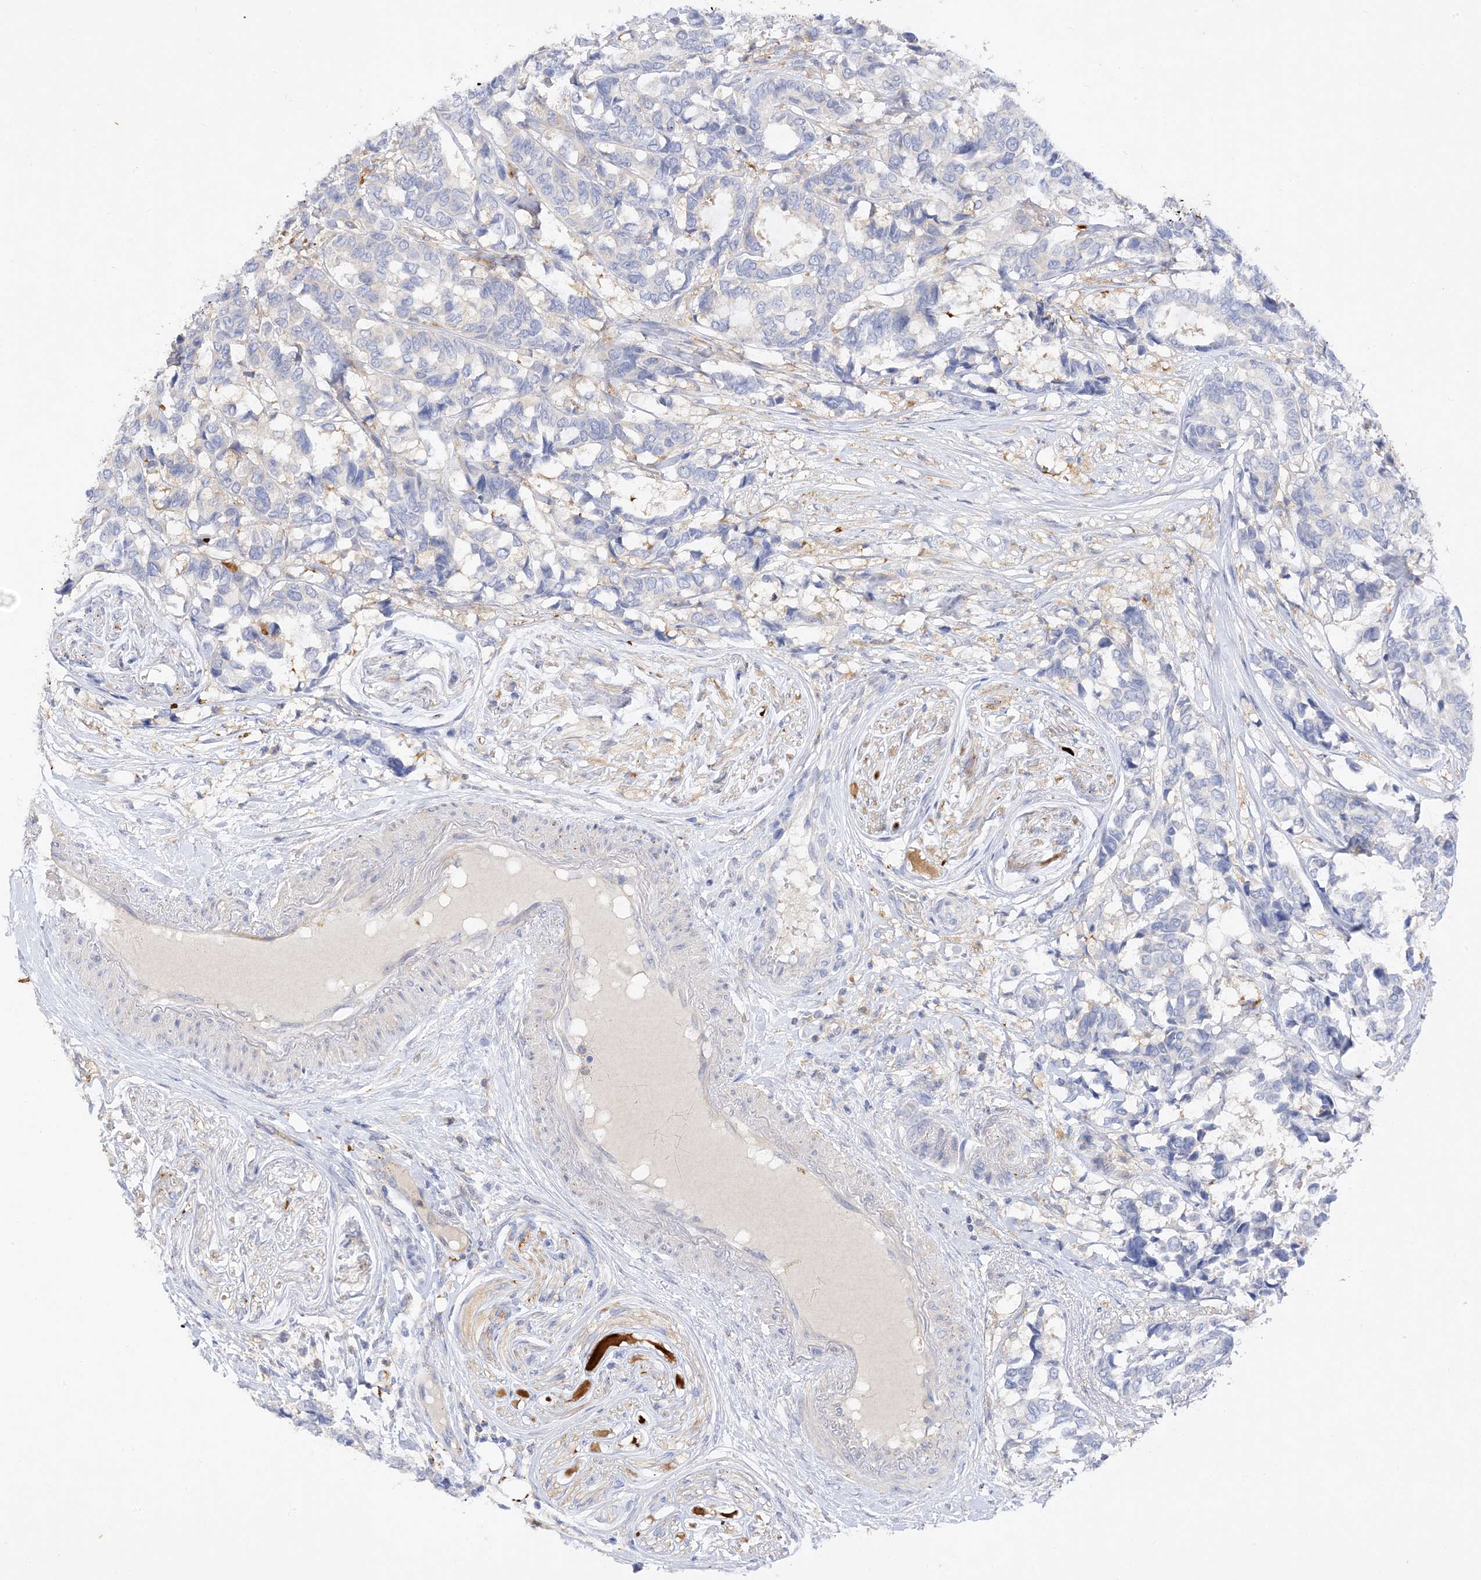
{"staining": {"intensity": "negative", "quantity": "none", "location": "none"}, "tissue": "breast cancer", "cell_type": "Tumor cells", "image_type": "cancer", "snomed": [{"axis": "morphology", "description": "Duct carcinoma"}, {"axis": "topography", "description": "Breast"}], "caption": "This is a image of immunohistochemistry (IHC) staining of breast cancer, which shows no expression in tumor cells.", "gene": "ARV1", "patient": {"sex": "female", "age": 87}}